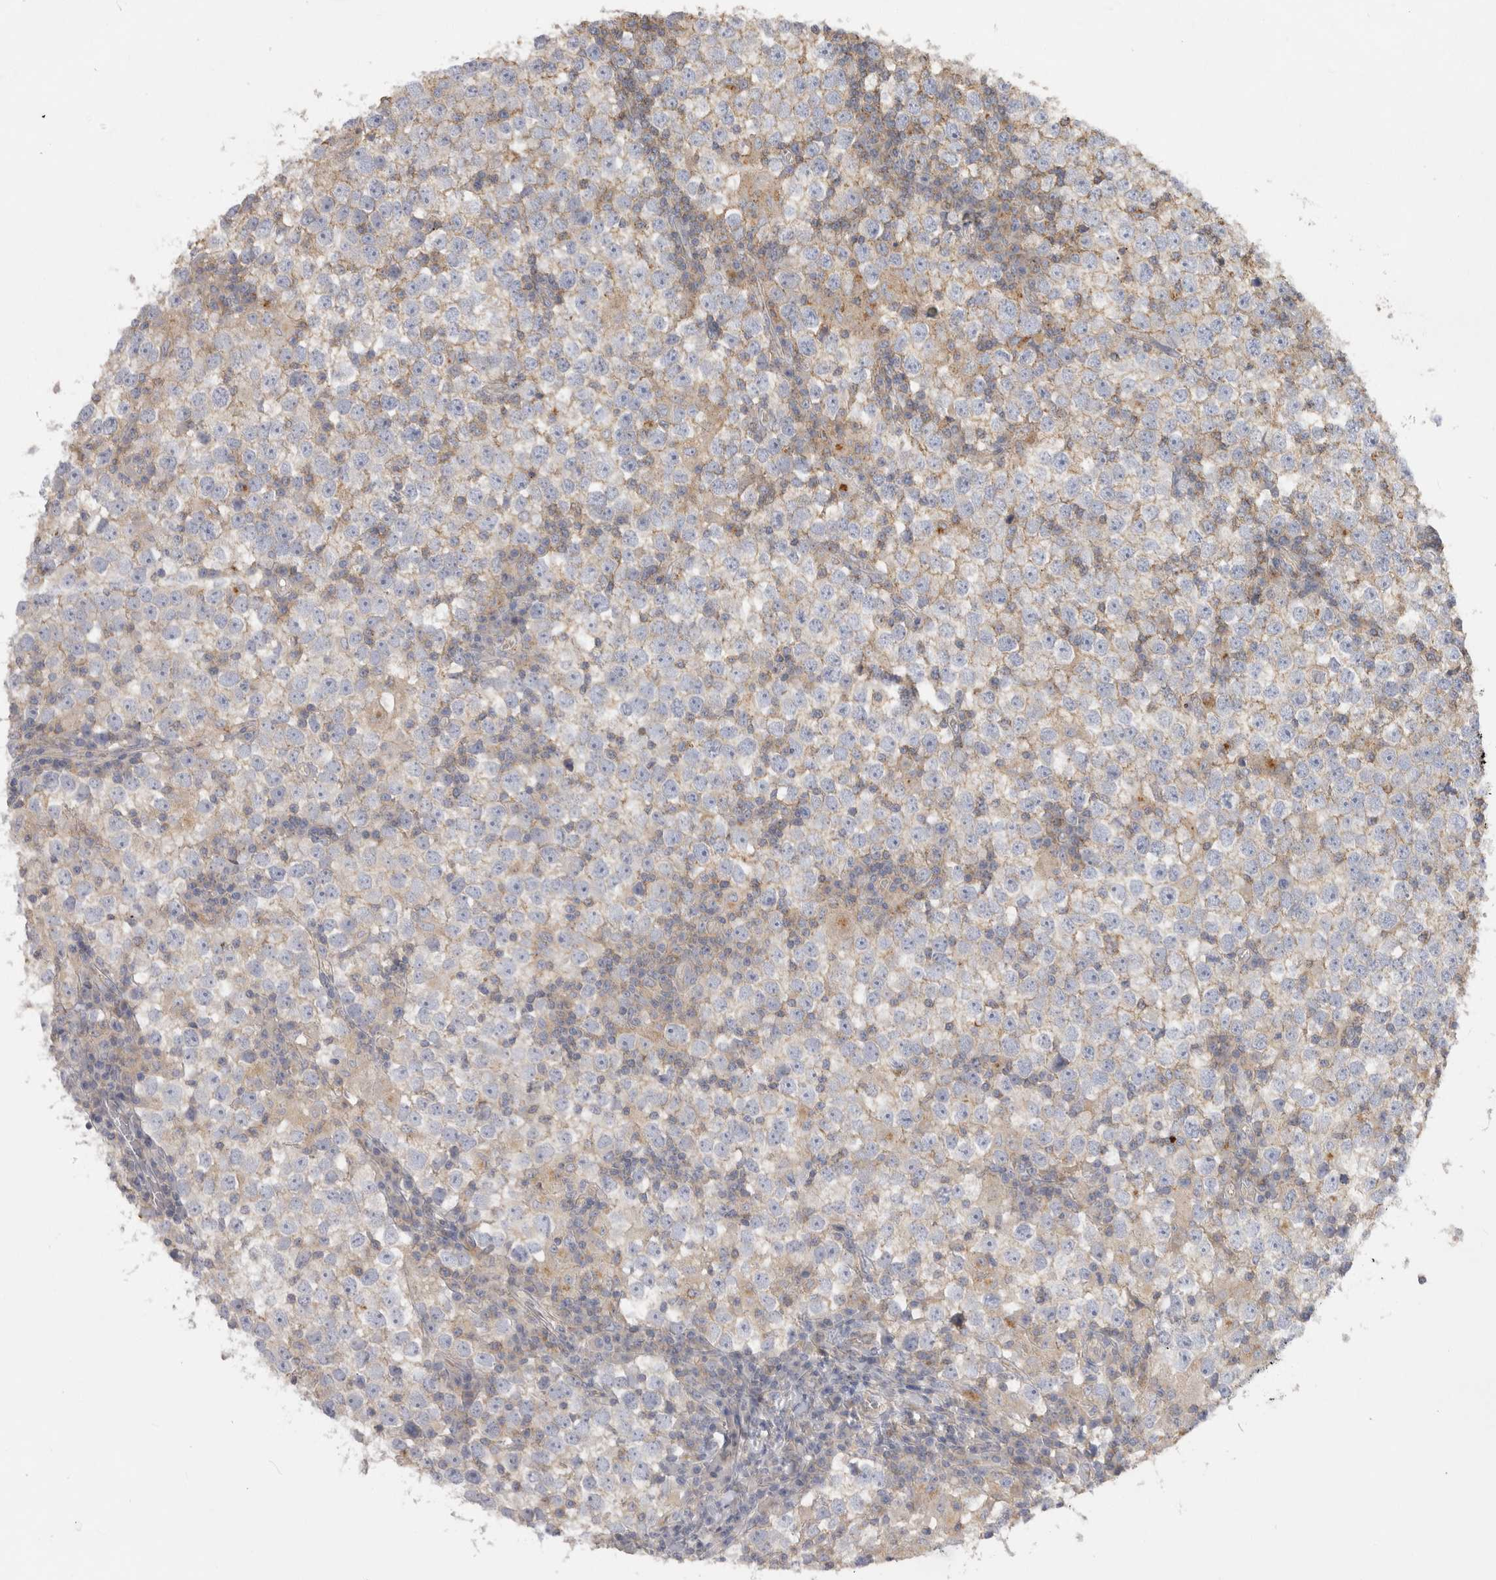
{"staining": {"intensity": "negative", "quantity": "none", "location": "none"}, "tissue": "testis cancer", "cell_type": "Tumor cells", "image_type": "cancer", "snomed": [{"axis": "morphology", "description": "Seminoma, NOS"}, {"axis": "topography", "description": "Testis"}], "caption": "The photomicrograph shows no significant positivity in tumor cells of testis seminoma. The staining is performed using DAB brown chromogen with nuclei counter-stained in using hematoxylin.", "gene": "CHMP6", "patient": {"sex": "male", "age": 65}}